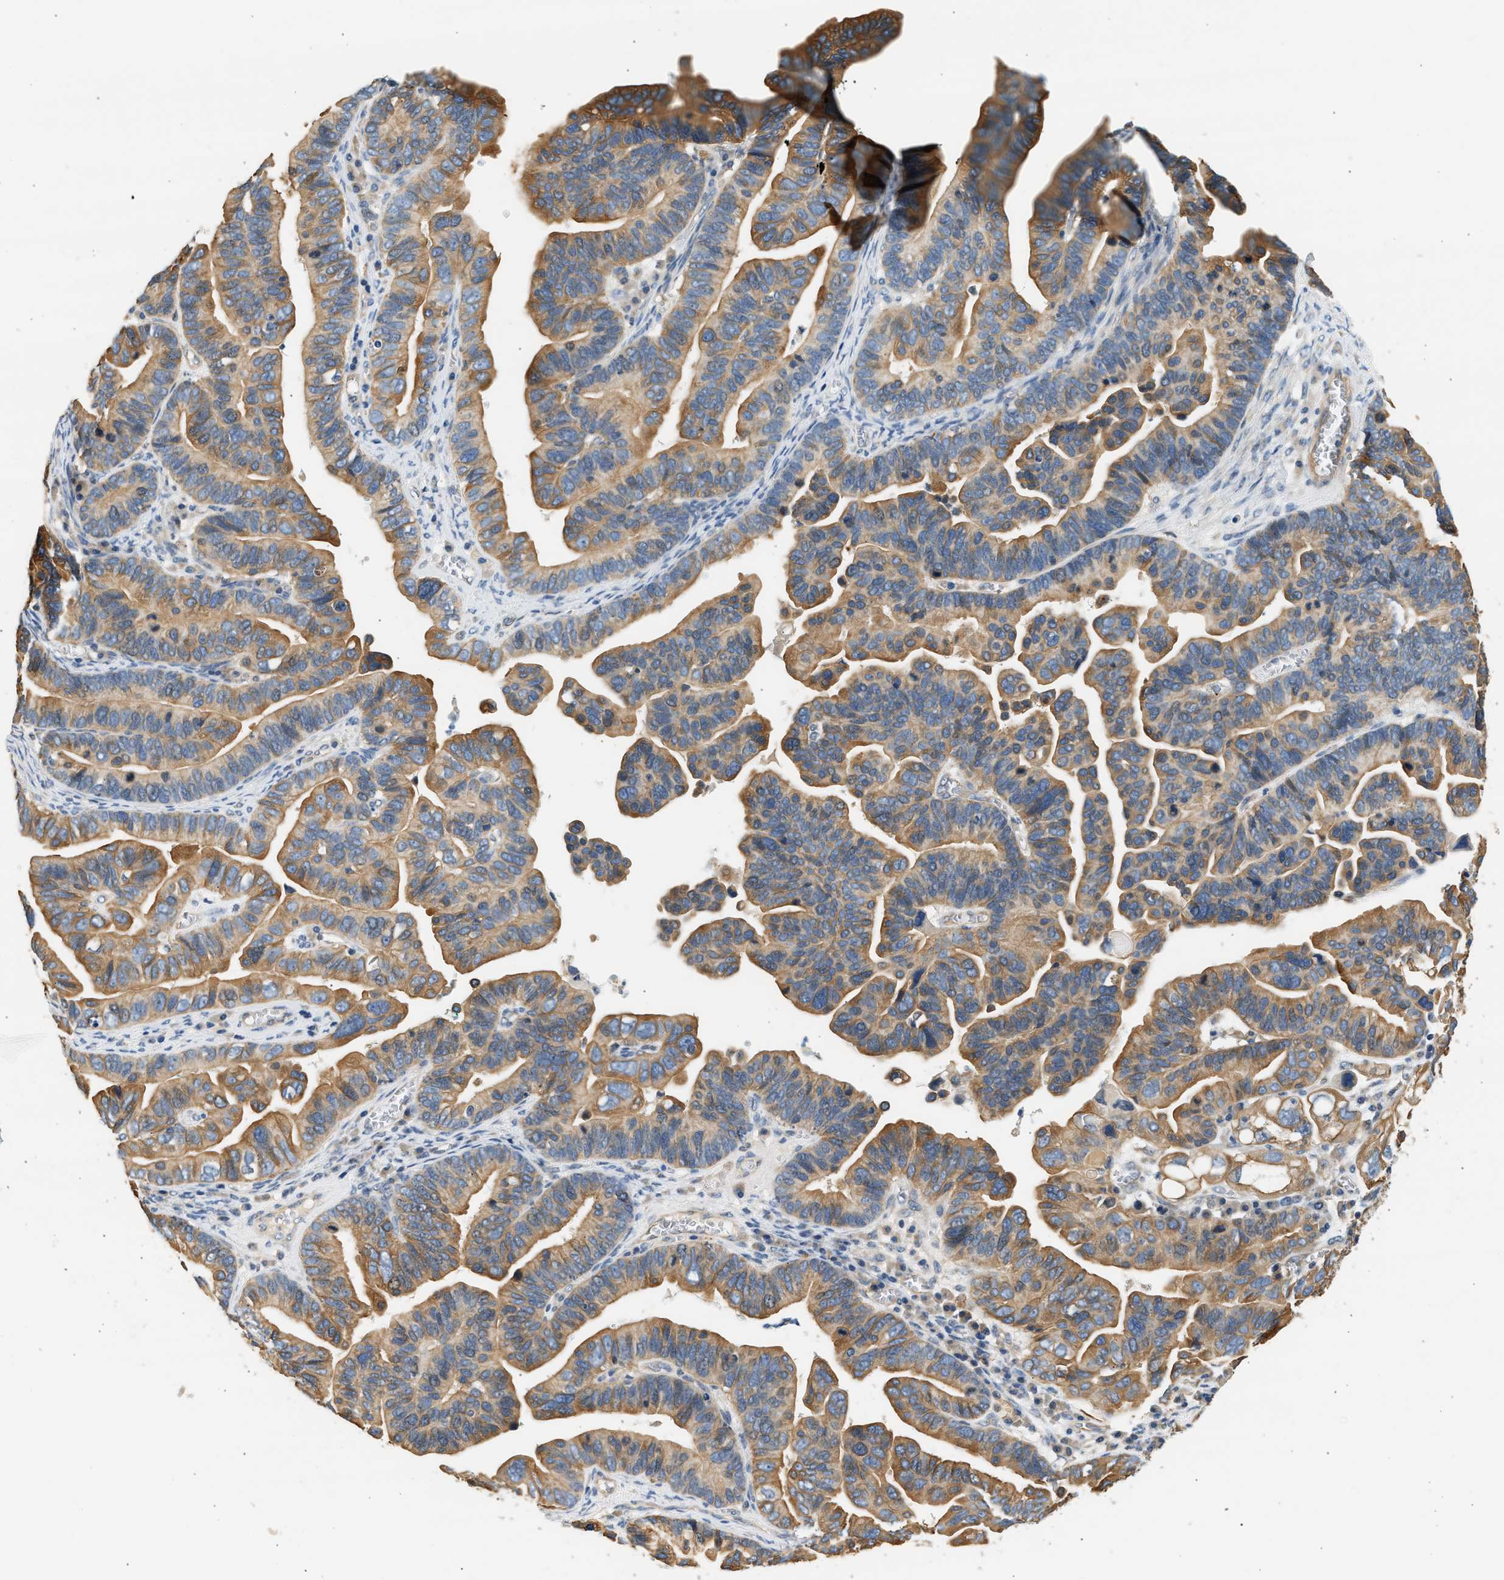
{"staining": {"intensity": "moderate", "quantity": ">75%", "location": "cytoplasmic/membranous"}, "tissue": "ovarian cancer", "cell_type": "Tumor cells", "image_type": "cancer", "snomed": [{"axis": "morphology", "description": "Cystadenocarcinoma, serous, NOS"}, {"axis": "topography", "description": "Ovary"}], "caption": "Protein expression analysis of human serous cystadenocarcinoma (ovarian) reveals moderate cytoplasmic/membranous expression in approximately >75% of tumor cells.", "gene": "WDR31", "patient": {"sex": "female", "age": 56}}